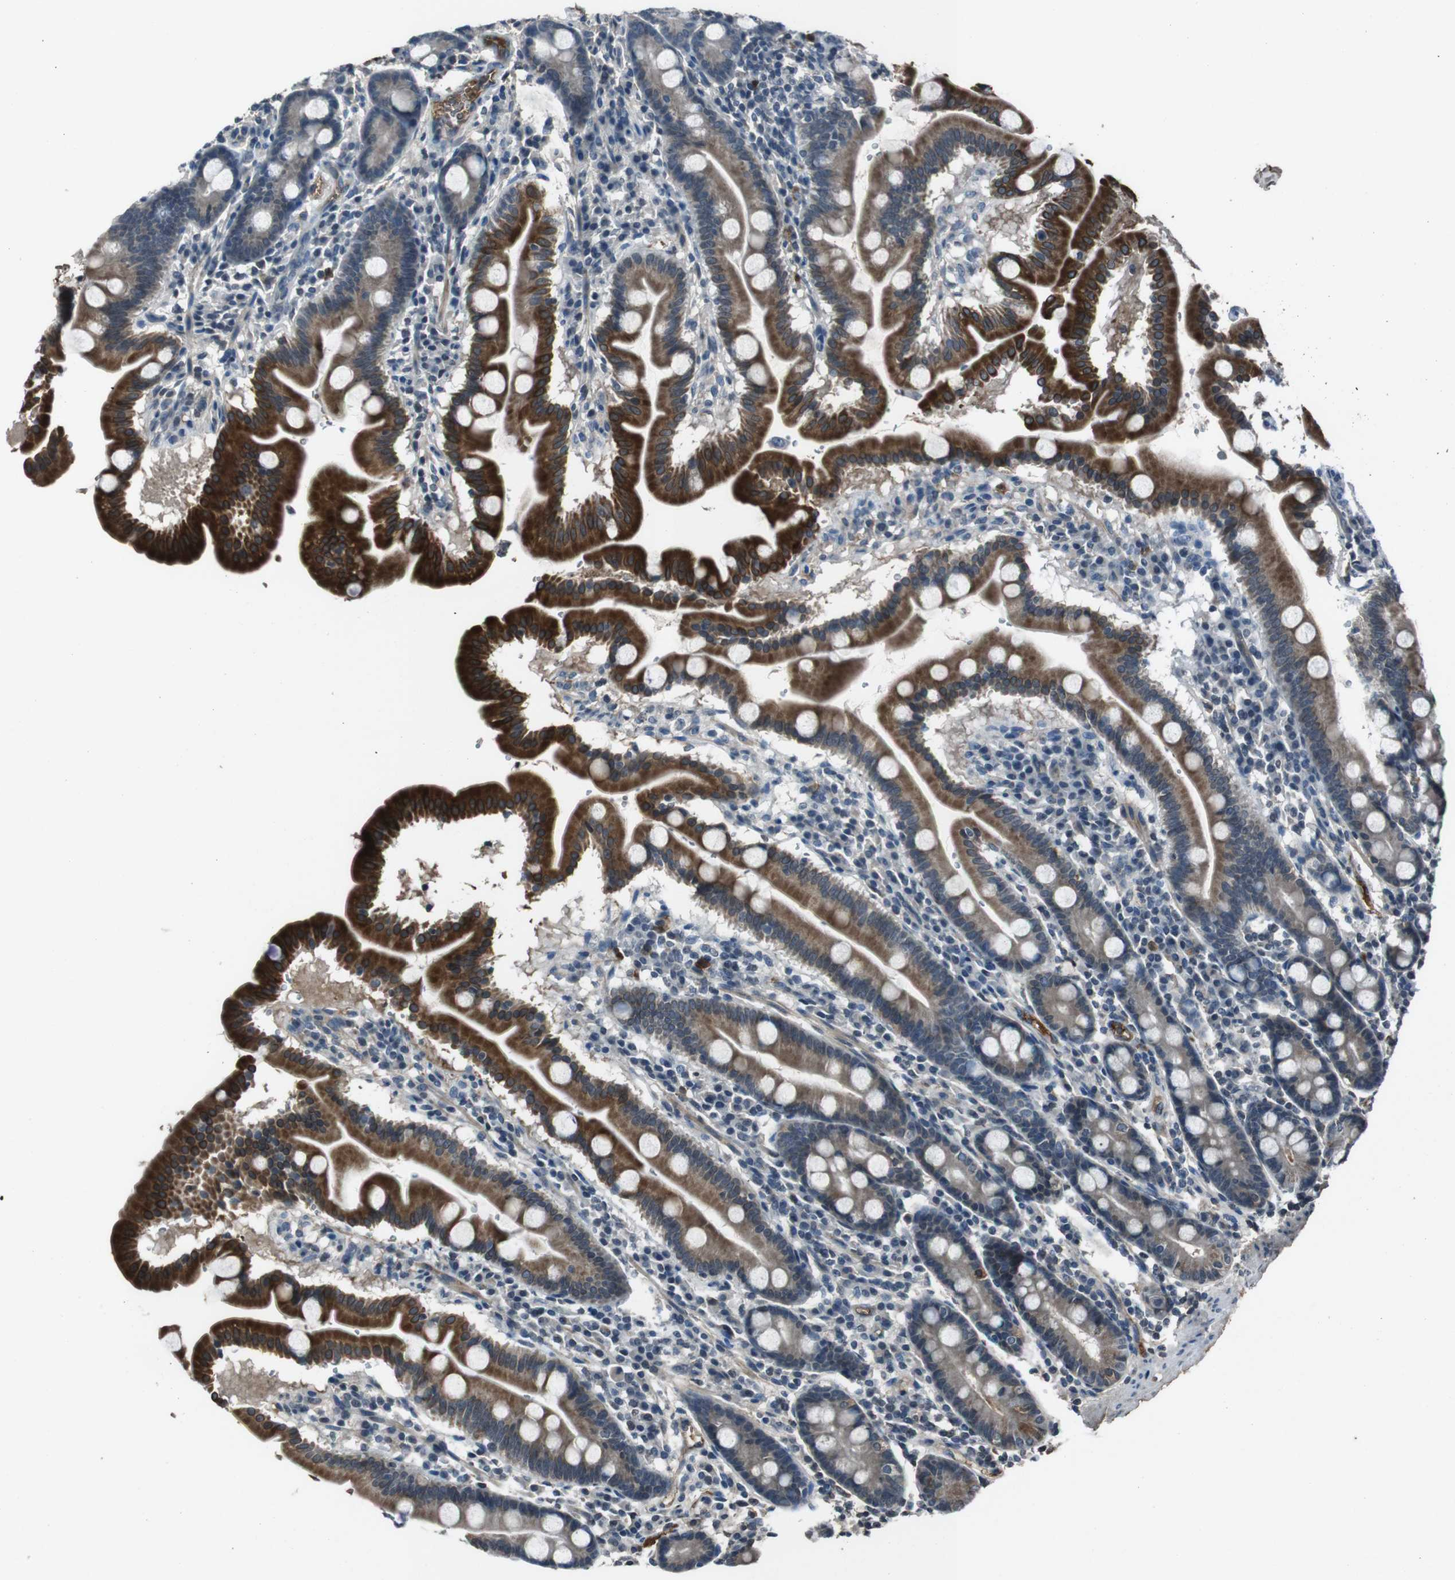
{"staining": {"intensity": "strong", "quantity": ">75%", "location": "cytoplasmic/membranous"}, "tissue": "duodenum", "cell_type": "Glandular cells", "image_type": "normal", "snomed": [{"axis": "morphology", "description": "Normal tissue, NOS"}, {"axis": "topography", "description": "Duodenum"}], "caption": "Immunohistochemistry (IHC) photomicrograph of benign duodenum: duodenum stained using immunohistochemistry (IHC) reveals high levels of strong protein expression localized specifically in the cytoplasmic/membranous of glandular cells, appearing as a cytoplasmic/membranous brown color.", "gene": "UGT1A6", "patient": {"sex": "male", "age": 50}}